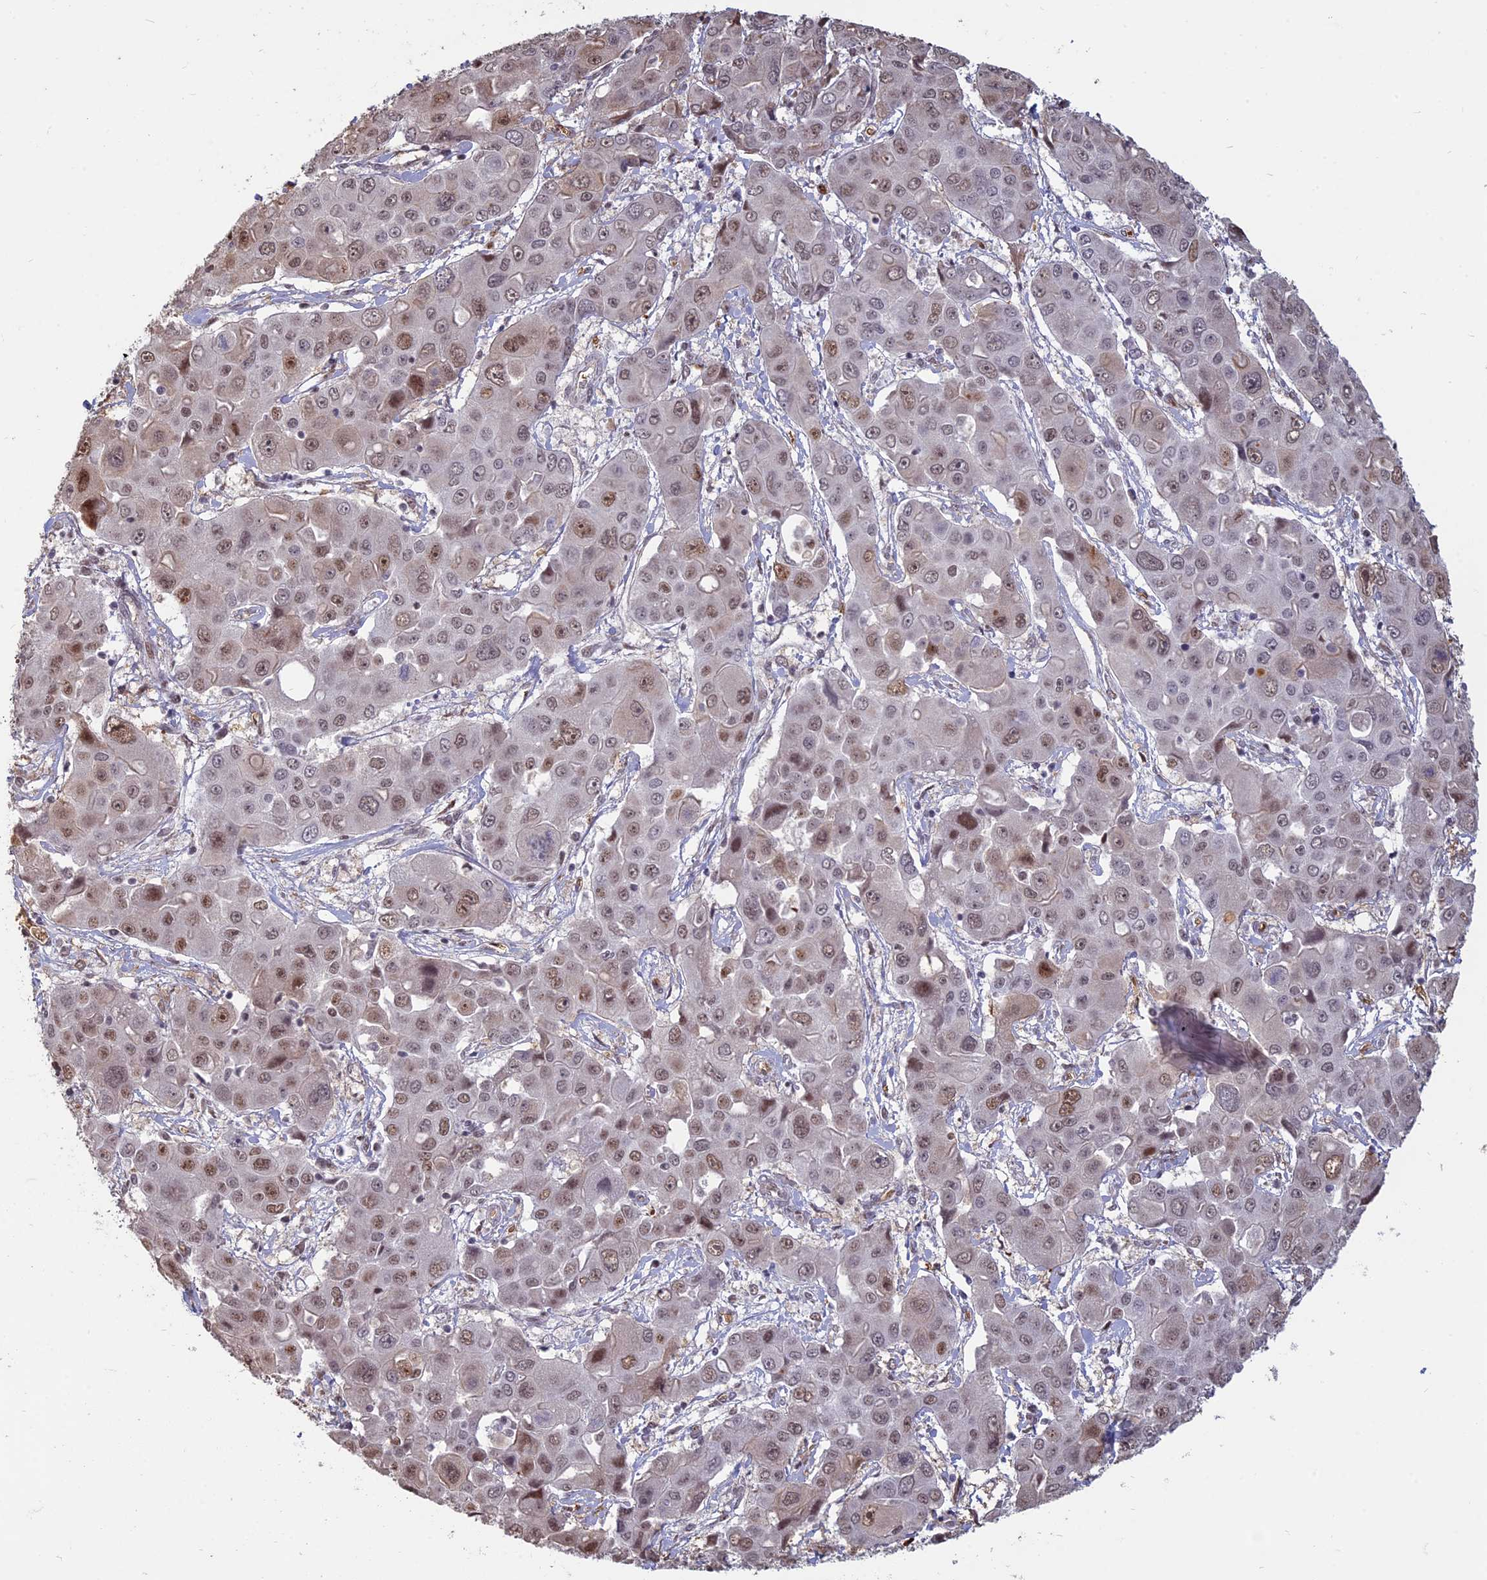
{"staining": {"intensity": "moderate", "quantity": "25%-75%", "location": "nuclear"}, "tissue": "liver cancer", "cell_type": "Tumor cells", "image_type": "cancer", "snomed": [{"axis": "morphology", "description": "Cholangiocarcinoma"}, {"axis": "topography", "description": "Liver"}], "caption": "Human liver cholangiocarcinoma stained with a protein marker reveals moderate staining in tumor cells.", "gene": "MFAP1", "patient": {"sex": "male", "age": 67}}